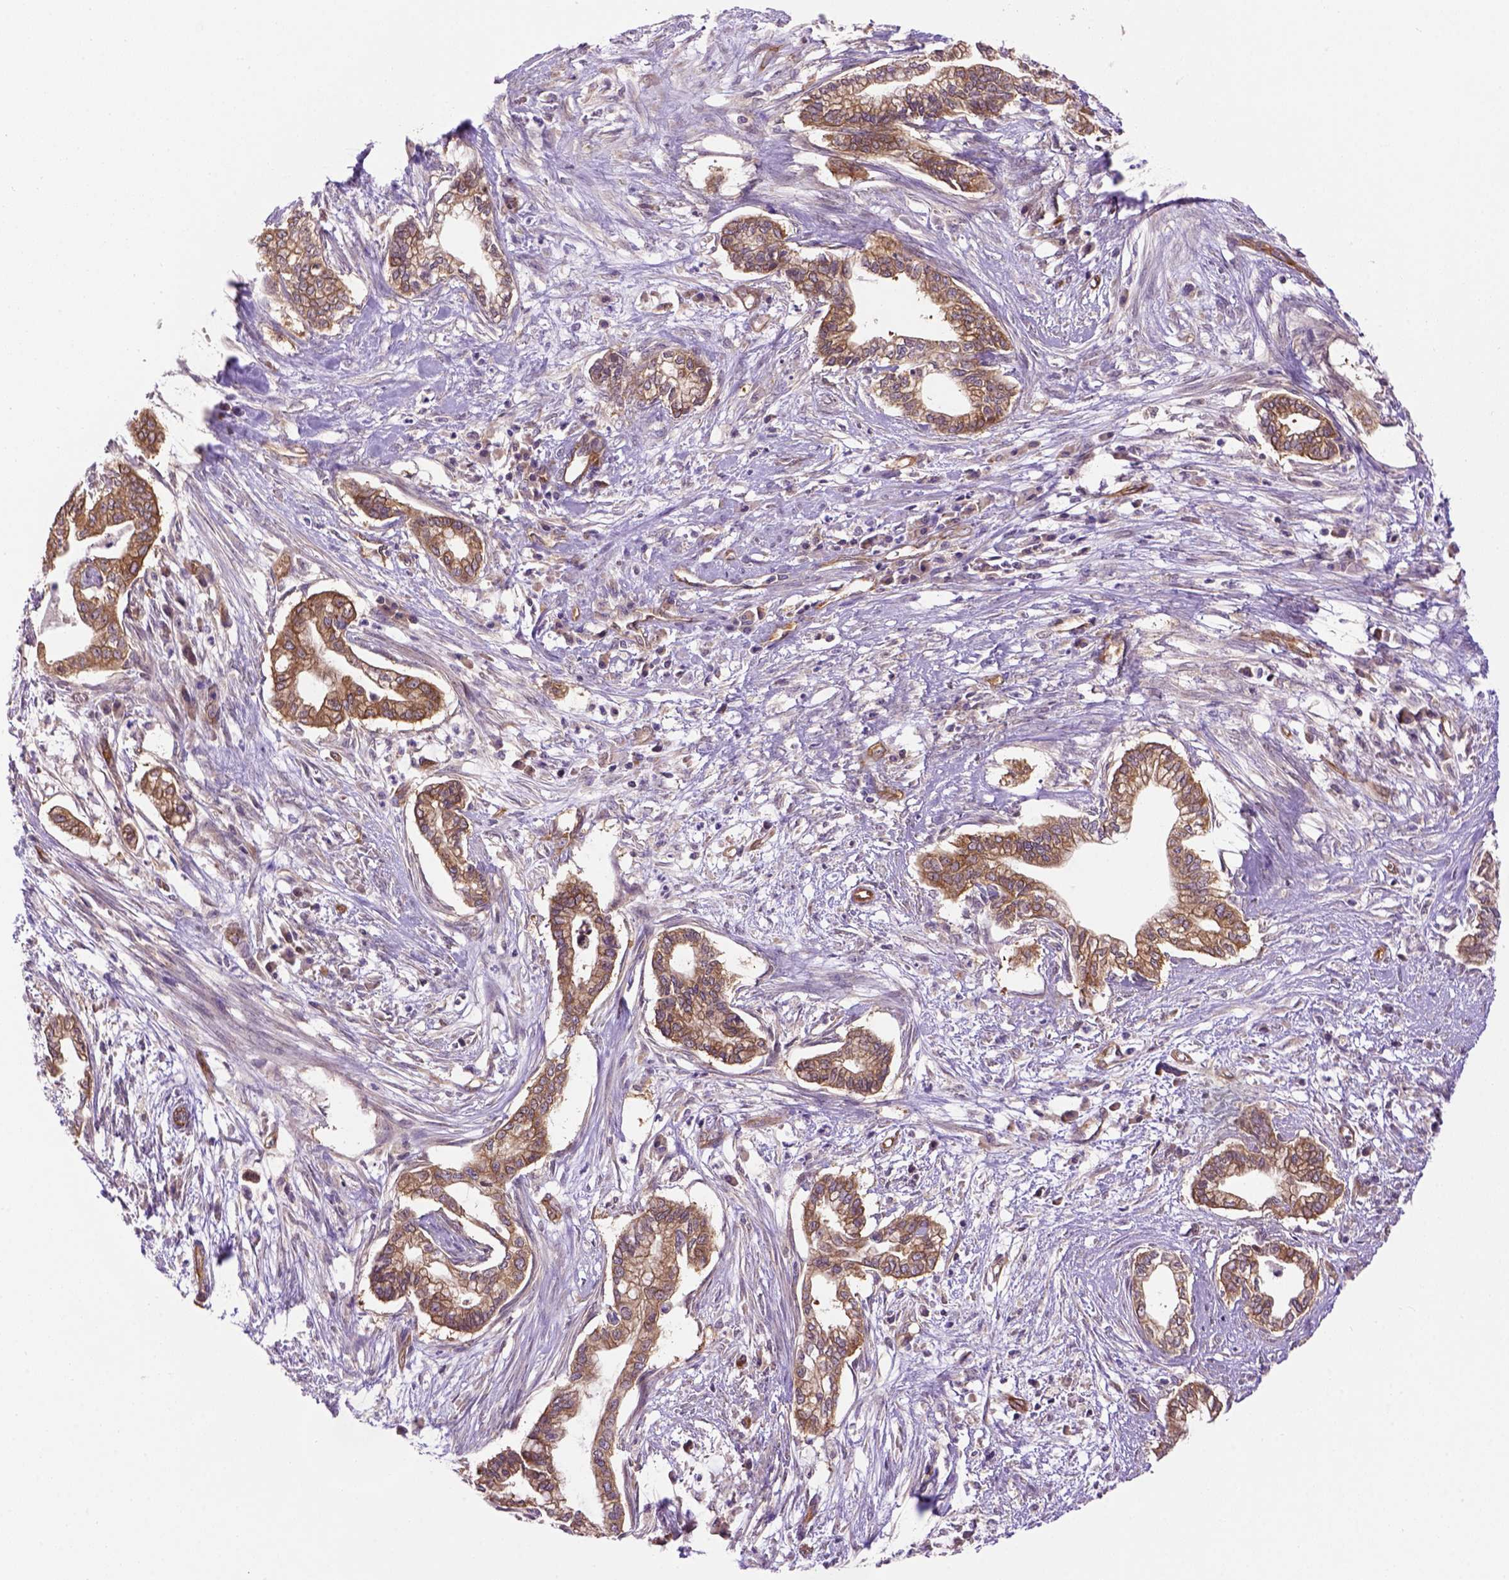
{"staining": {"intensity": "moderate", "quantity": ">75%", "location": "cytoplasmic/membranous"}, "tissue": "cervical cancer", "cell_type": "Tumor cells", "image_type": "cancer", "snomed": [{"axis": "morphology", "description": "Adenocarcinoma, NOS"}, {"axis": "topography", "description": "Cervix"}], "caption": "Human adenocarcinoma (cervical) stained for a protein (brown) demonstrates moderate cytoplasmic/membranous positive staining in approximately >75% of tumor cells.", "gene": "CASKIN2", "patient": {"sex": "female", "age": 62}}